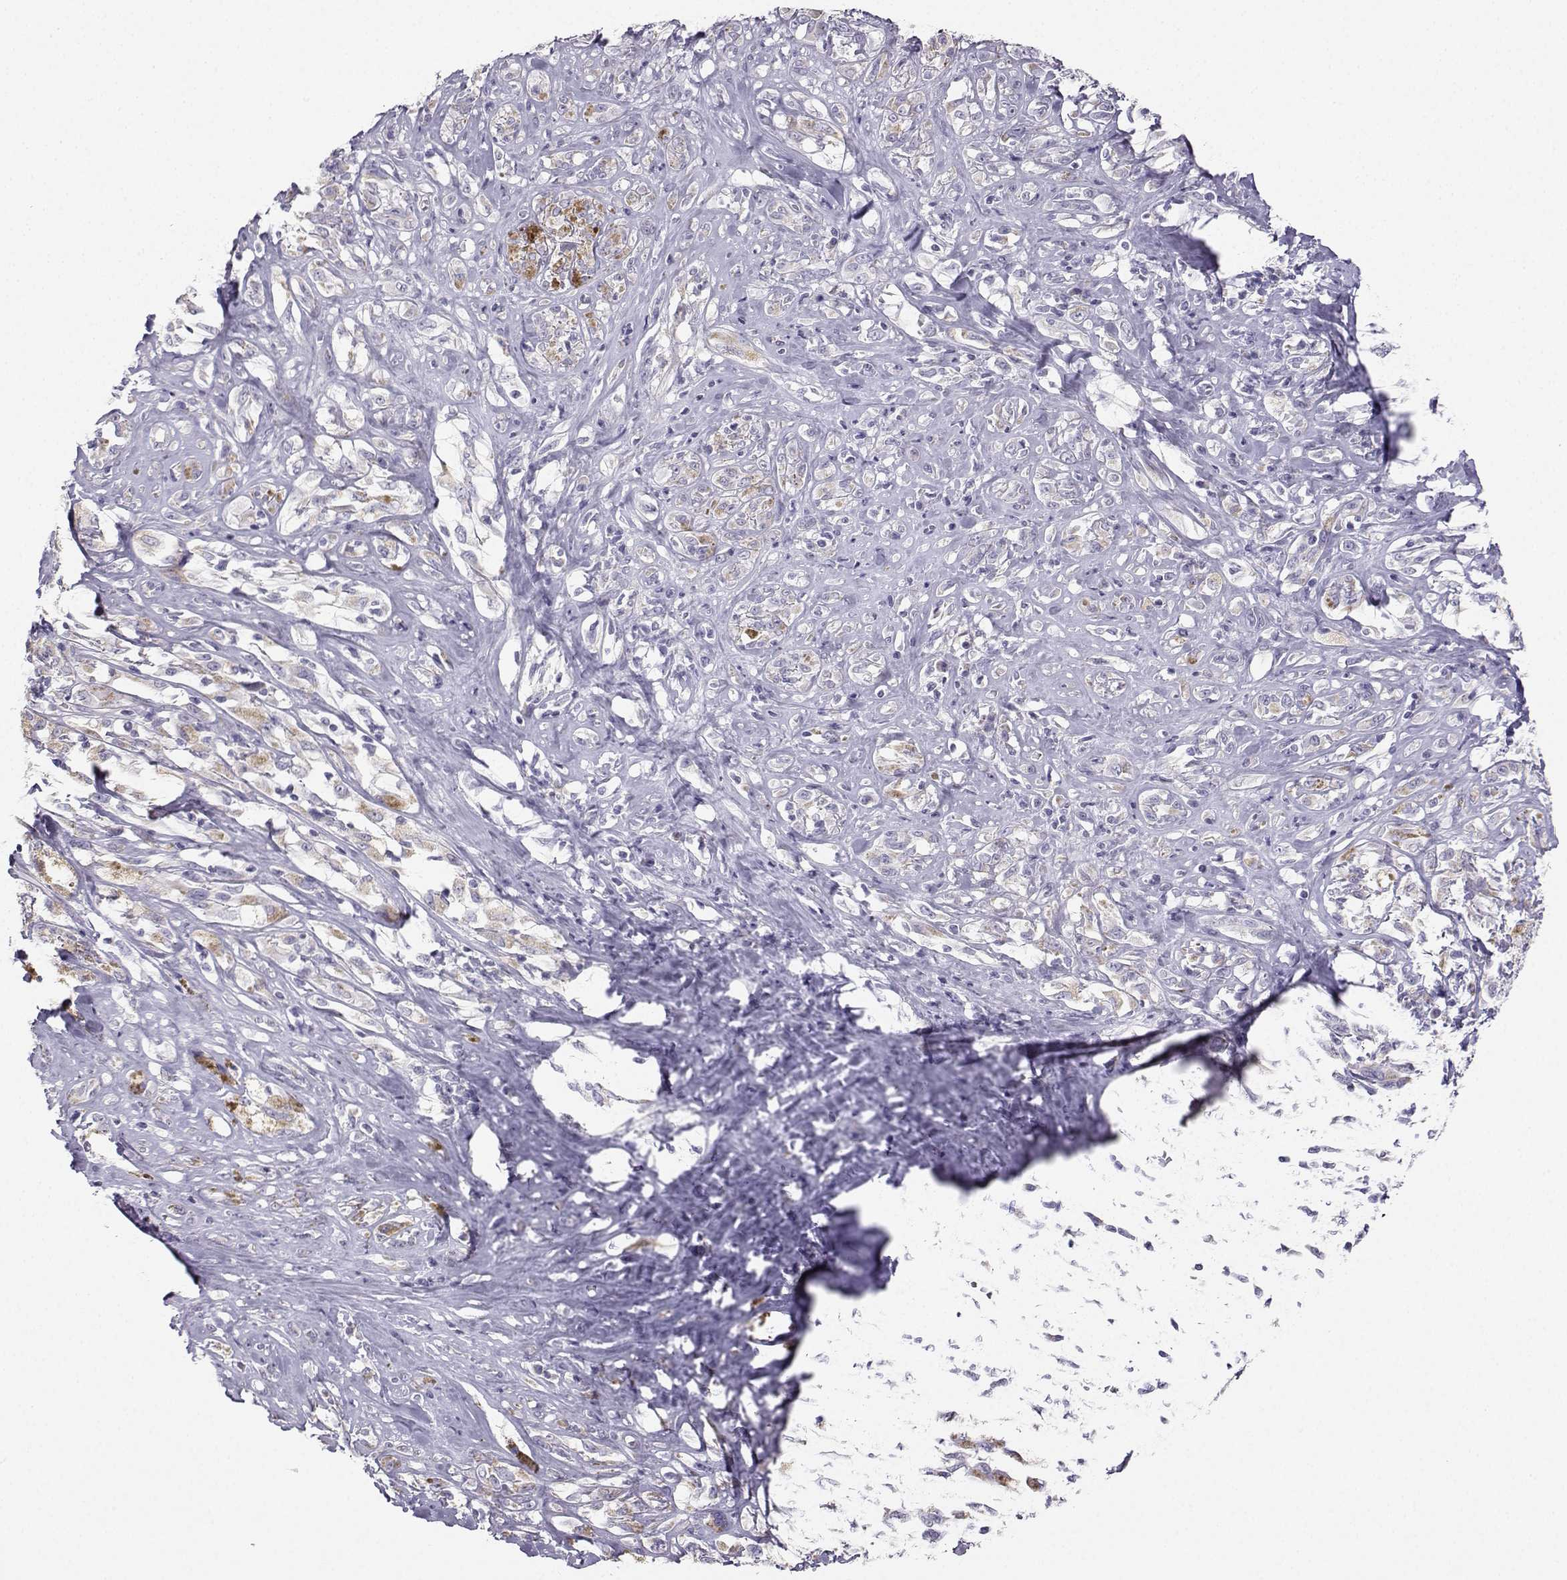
{"staining": {"intensity": "negative", "quantity": "none", "location": "none"}, "tissue": "melanoma", "cell_type": "Tumor cells", "image_type": "cancer", "snomed": [{"axis": "morphology", "description": "Malignant melanoma, NOS"}, {"axis": "topography", "description": "Skin"}], "caption": "This is a image of immunohistochemistry (IHC) staining of melanoma, which shows no expression in tumor cells.", "gene": "AVP", "patient": {"sex": "female", "age": 91}}